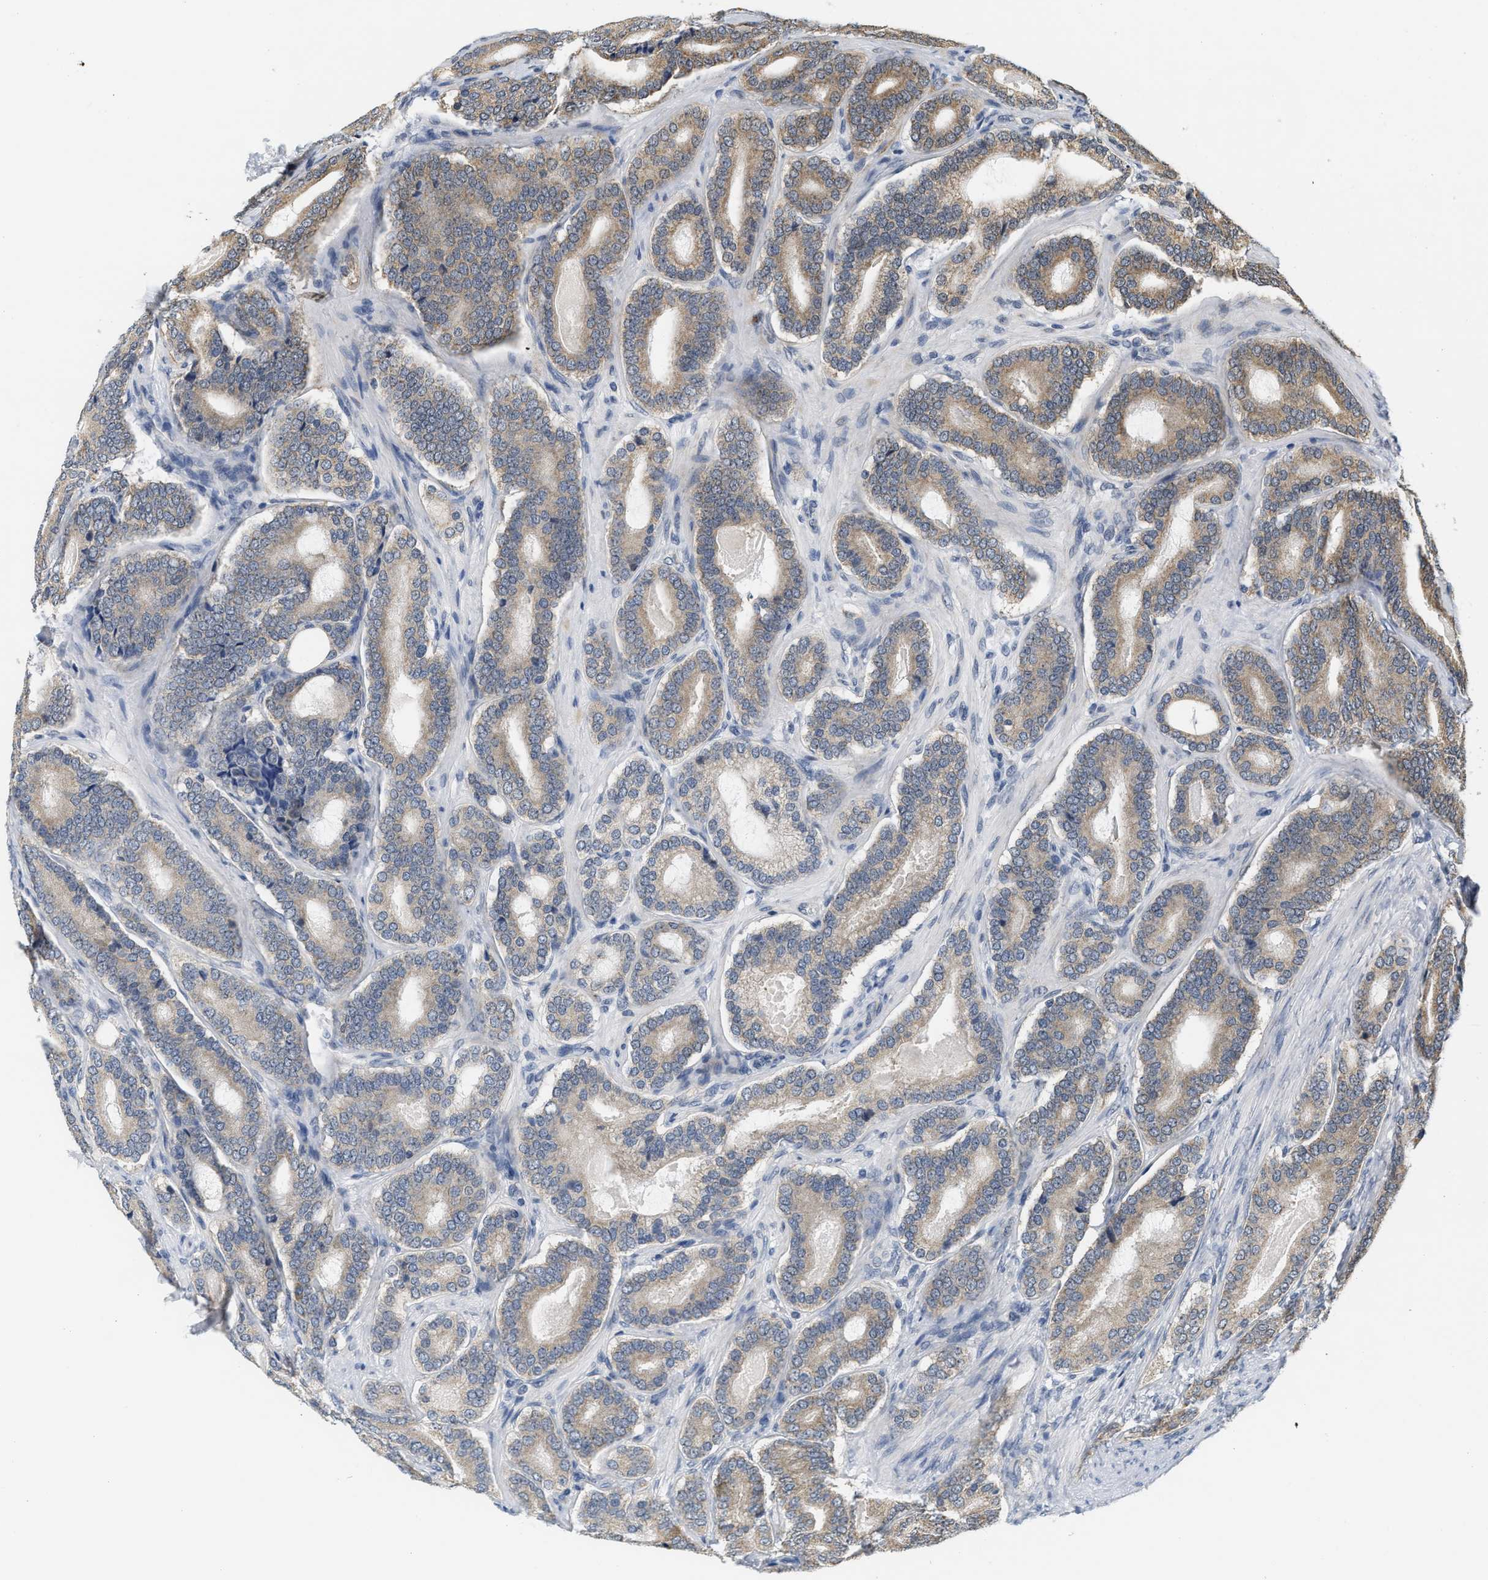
{"staining": {"intensity": "moderate", "quantity": ">75%", "location": "cytoplasmic/membranous"}, "tissue": "prostate cancer", "cell_type": "Tumor cells", "image_type": "cancer", "snomed": [{"axis": "morphology", "description": "Adenocarcinoma, High grade"}, {"axis": "topography", "description": "Prostate"}], "caption": "Brown immunohistochemical staining in prostate high-grade adenocarcinoma displays moderate cytoplasmic/membranous staining in about >75% of tumor cells.", "gene": "GIGYF1", "patient": {"sex": "male", "age": 60}}